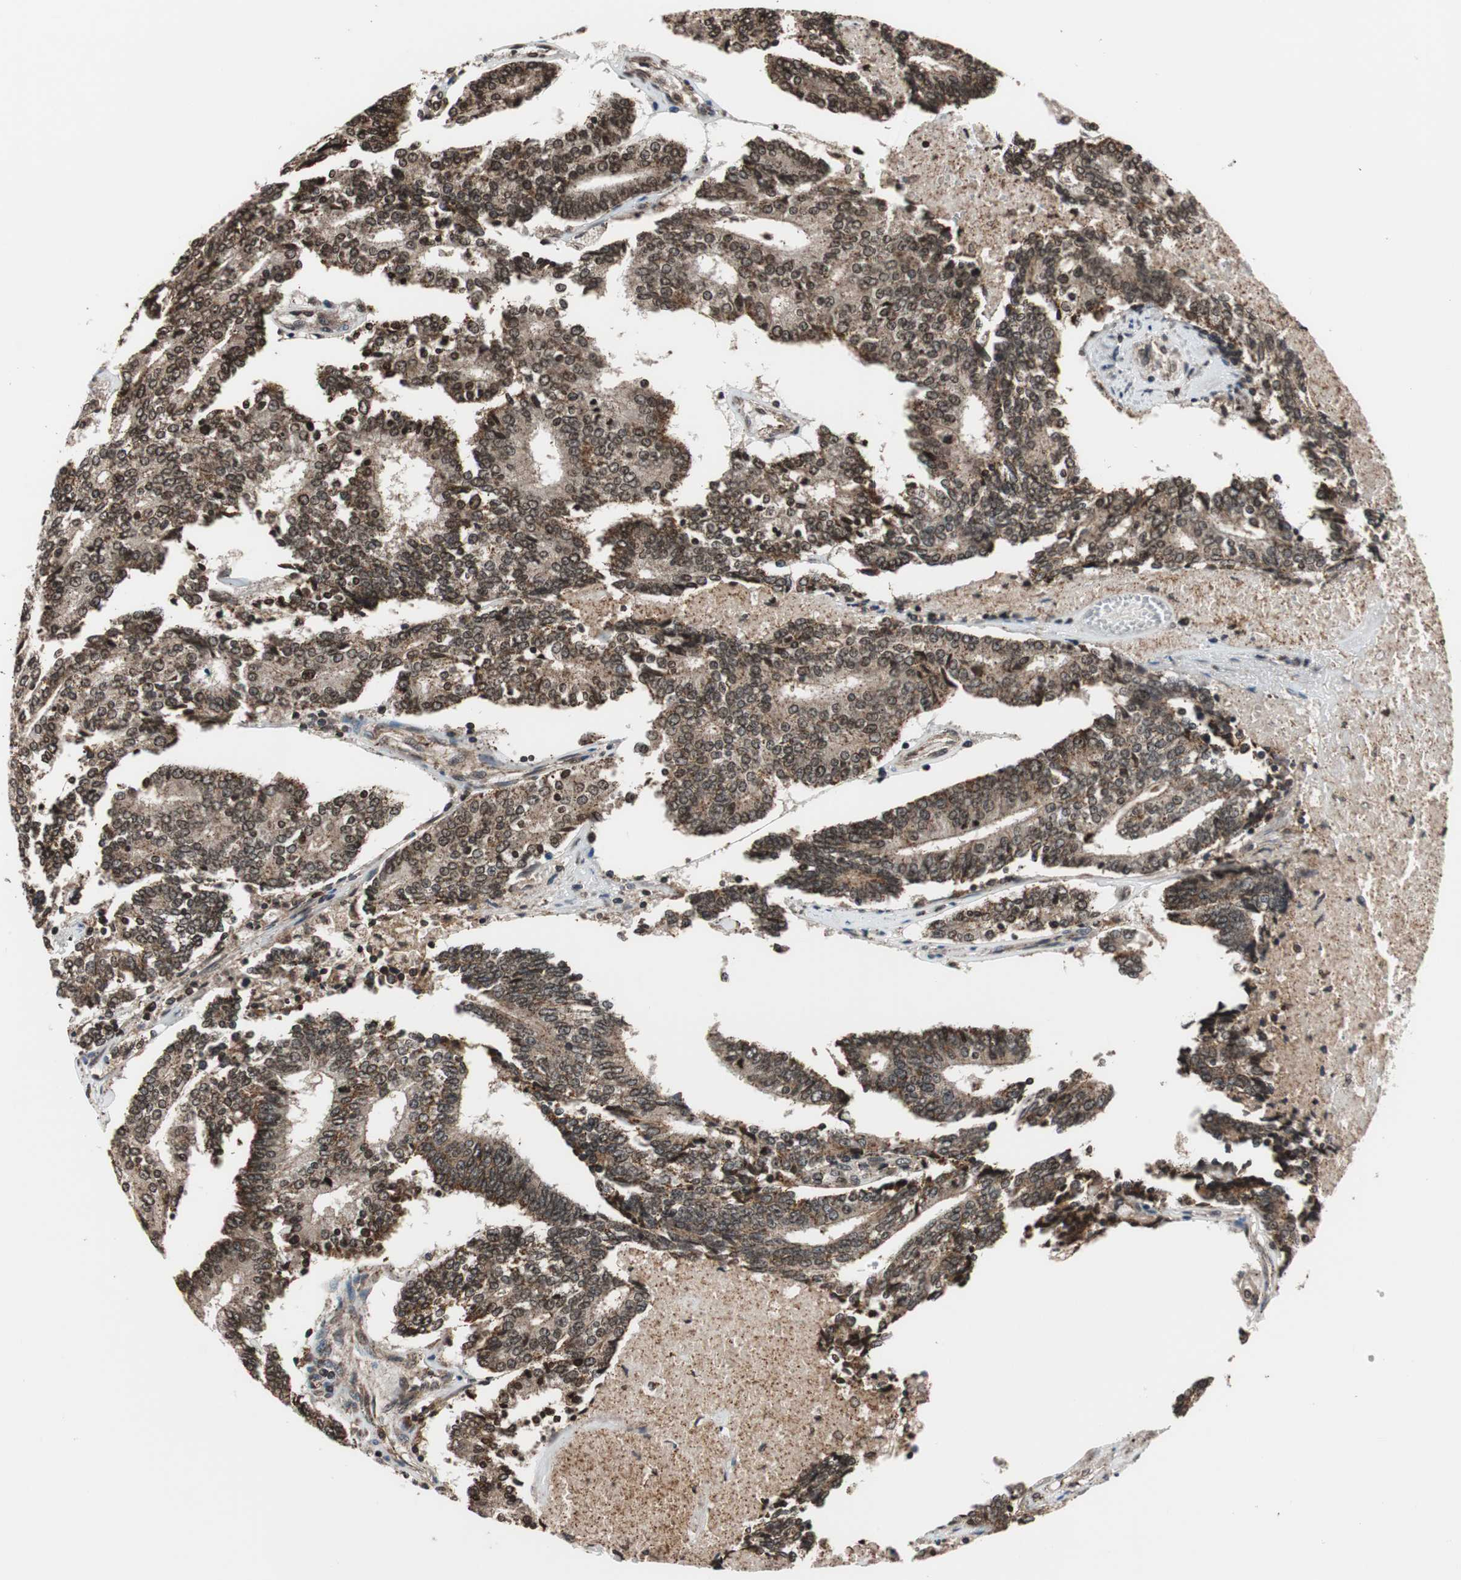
{"staining": {"intensity": "weak", "quantity": ">75%", "location": "cytoplasmic/membranous,nuclear"}, "tissue": "prostate cancer", "cell_type": "Tumor cells", "image_type": "cancer", "snomed": [{"axis": "morphology", "description": "Adenocarcinoma, High grade"}, {"axis": "topography", "description": "Prostate"}], "caption": "High-power microscopy captured an immunohistochemistry (IHC) image of prostate adenocarcinoma (high-grade), revealing weak cytoplasmic/membranous and nuclear positivity in approximately >75% of tumor cells.", "gene": "RFC1", "patient": {"sex": "male", "age": 55}}